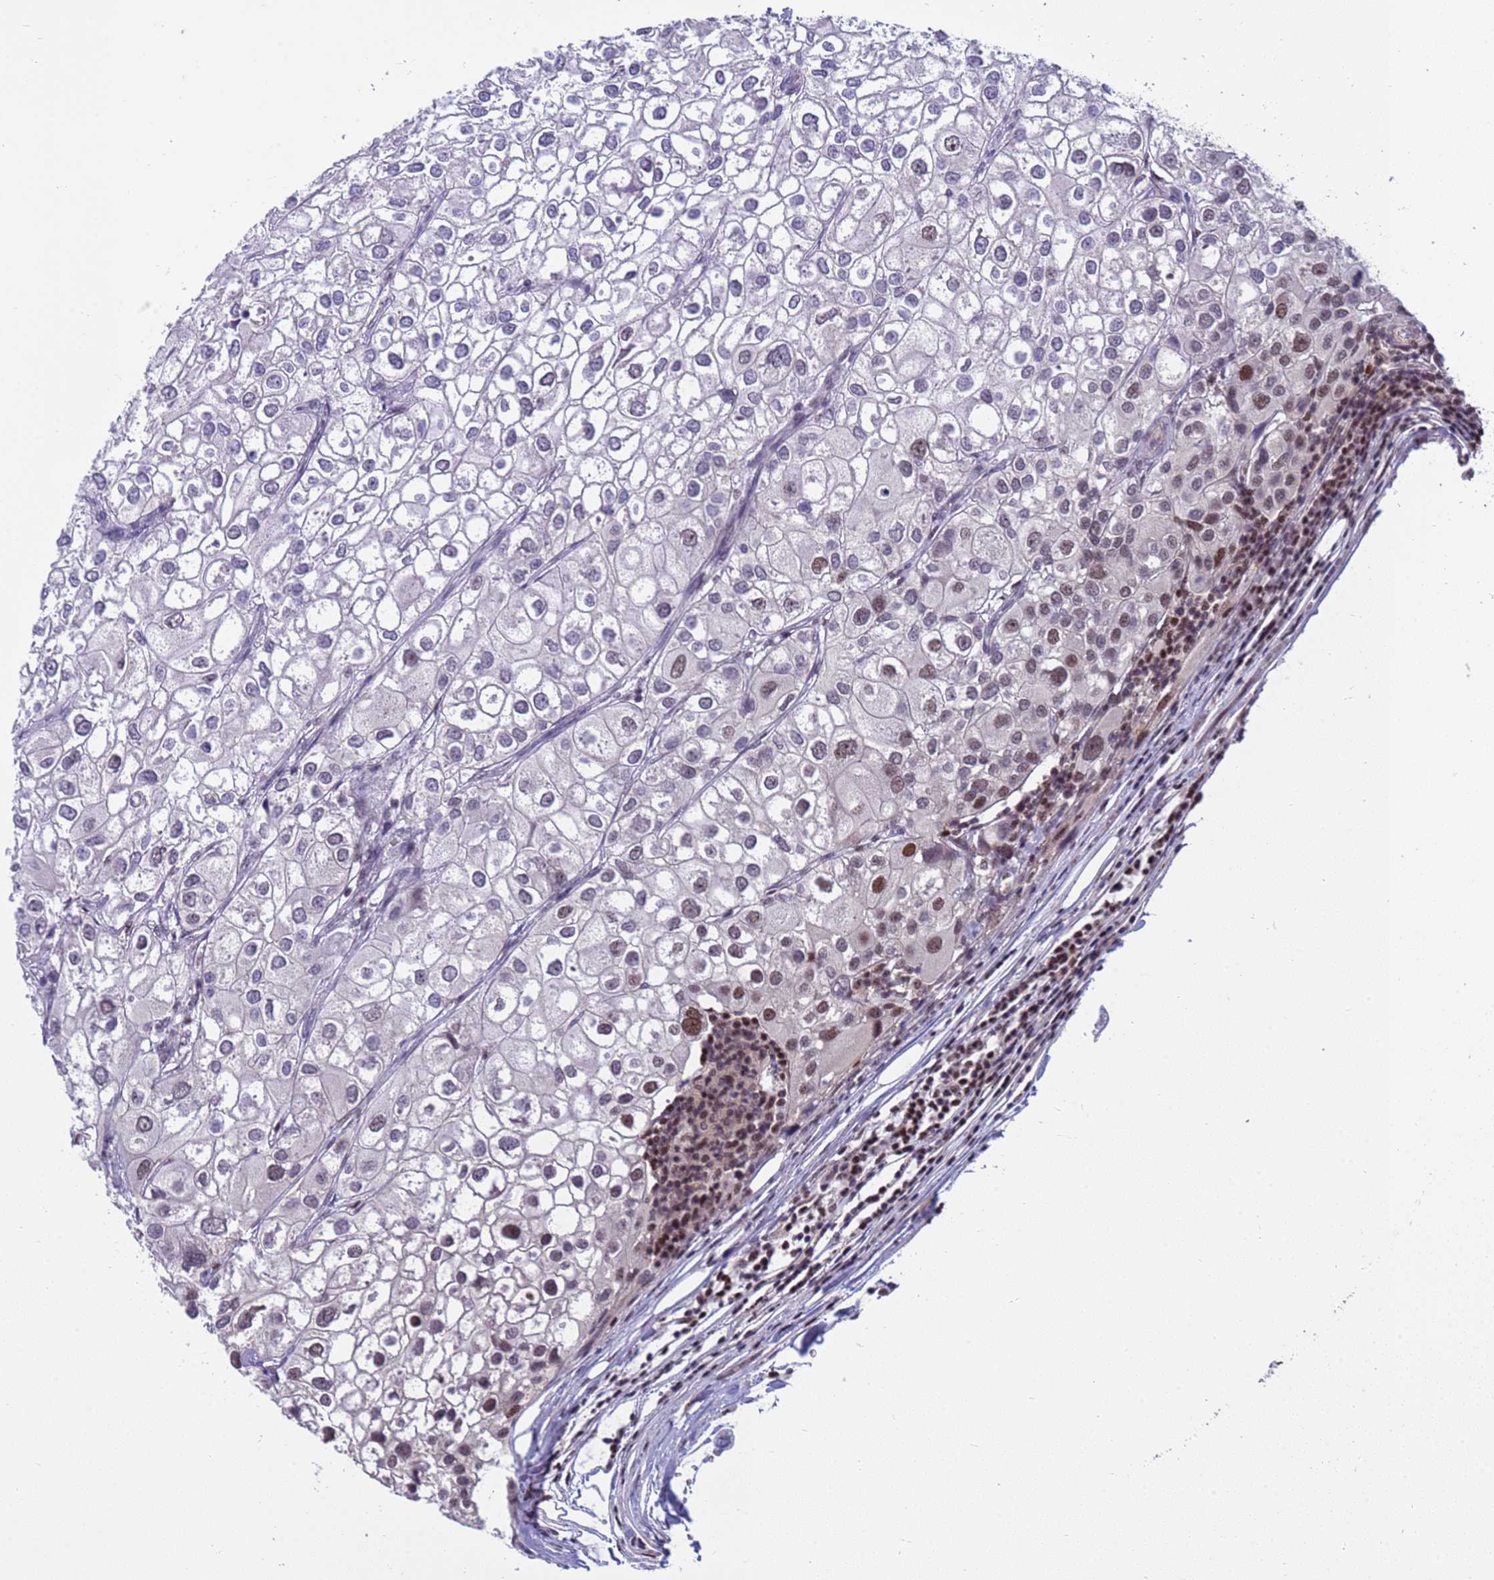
{"staining": {"intensity": "moderate", "quantity": "<25%", "location": "nuclear"}, "tissue": "urothelial cancer", "cell_type": "Tumor cells", "image_type": "cancer", "snomed": [{"axis": "morphology", "description": "Urothelial carcinoma, High grade"}, {"axis": "topography", "description": "Urinary bladder"}], "caption": "The photomicrograph displays a brown stain indicating the presence of a protein in the nuclear of tumor cells in high-grade urothelial carcinoma.", "gene": "NSL1", "patient": {"sex": "male", "age": 64}}